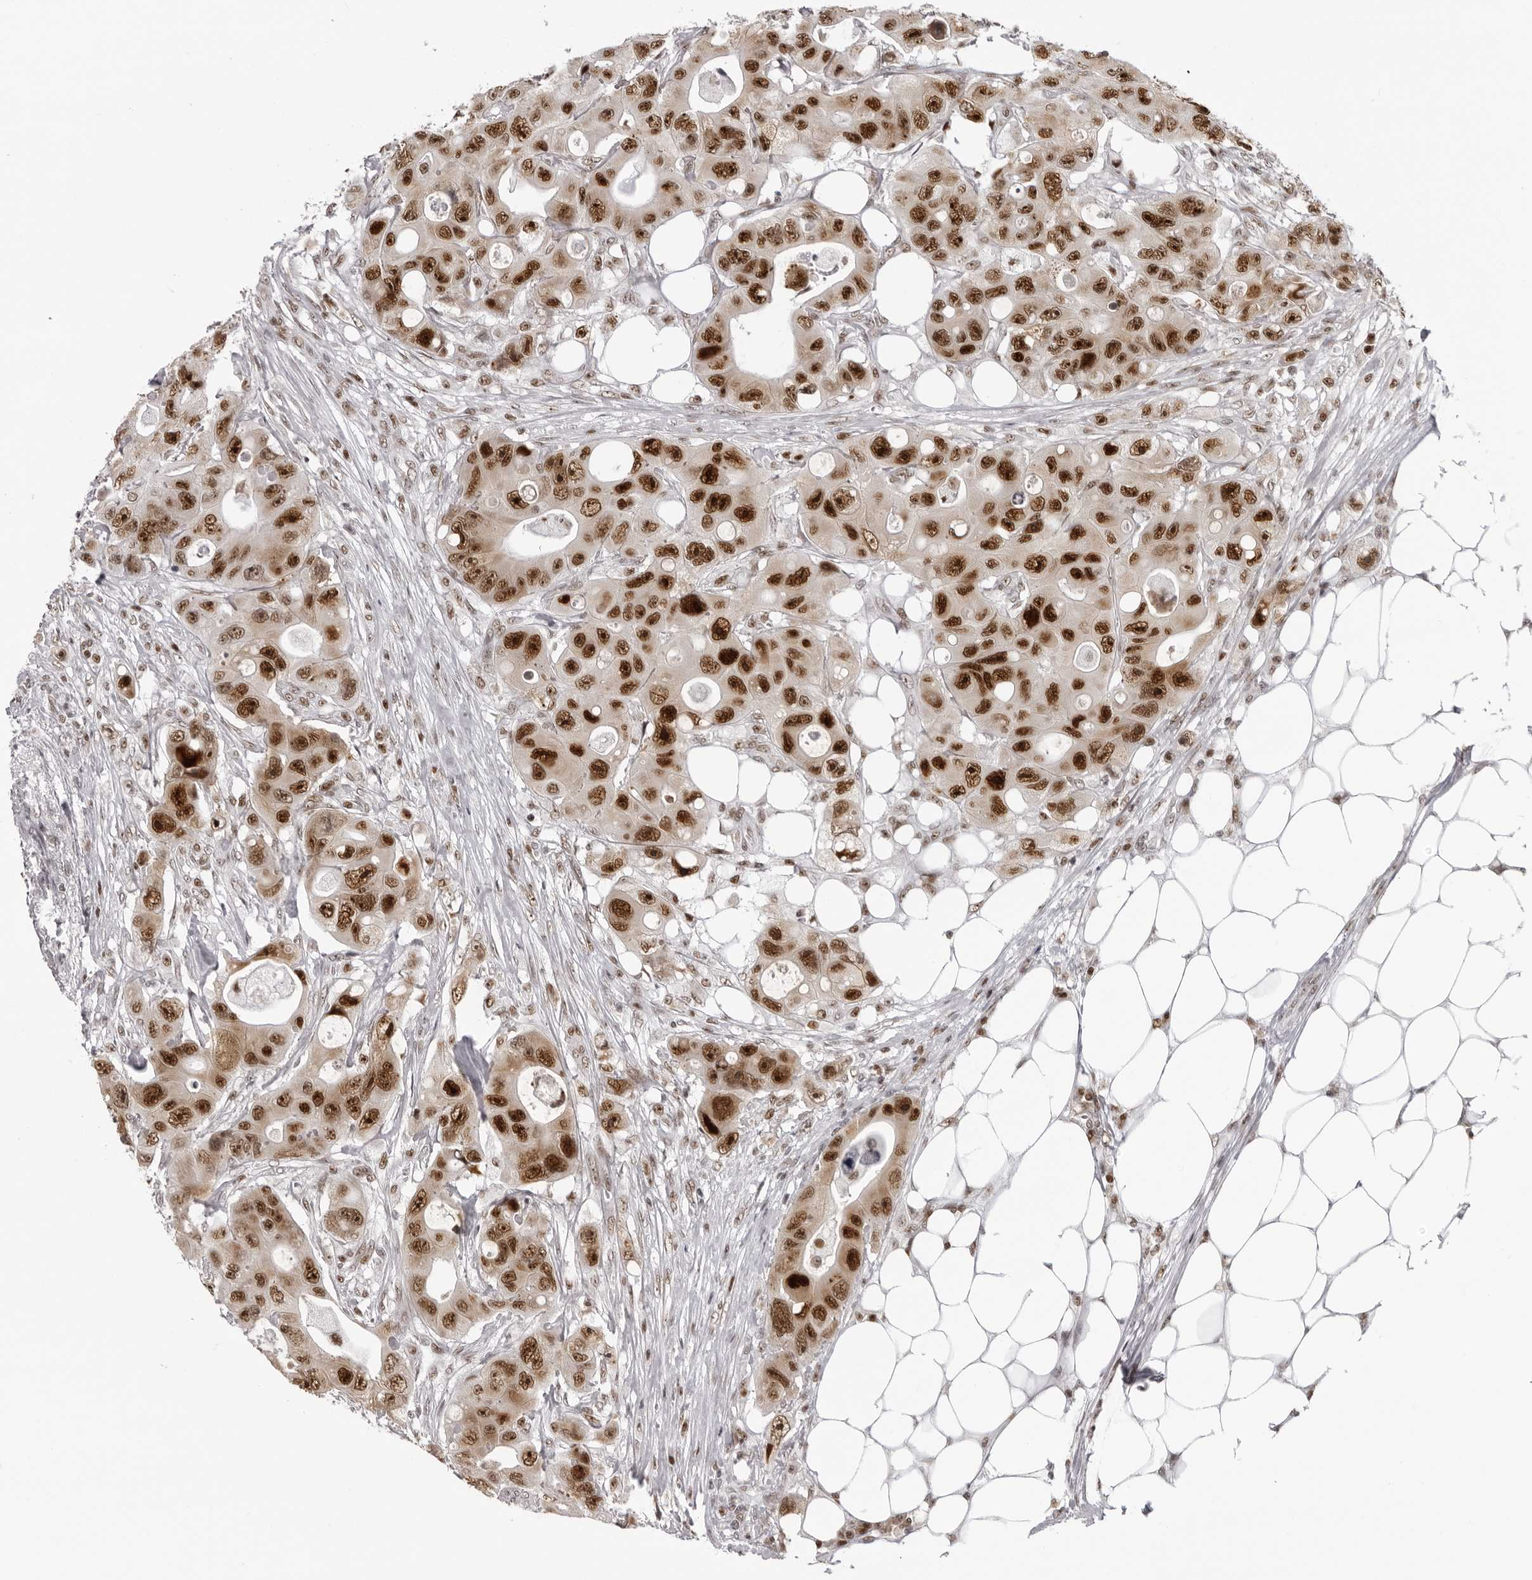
{"staining": {"intensity": "strong", "quantity": ">75%", "location": "nuclear"}, "tissue": "colorectal cancer", "cell_type": "Tumor cells", "image_type": "cancer", "snomed": [{"axis": "morphology", "description": "Adenocarcinoma, NOS"}, {"axis": "topography", "description": "Colon"}], "caption": "High-magnification brightfield microscopy of colorectal adenocarcinoma stained with DAB (3,3'-diaminobenzidine) (brown) and counterstained with hematoxylin (blue). tumor cells exhibit strong nuclear expression is seen in about>75% of cells.", "gene": "HEXIM2", "patient": {"sex": "female", "age": 46}}